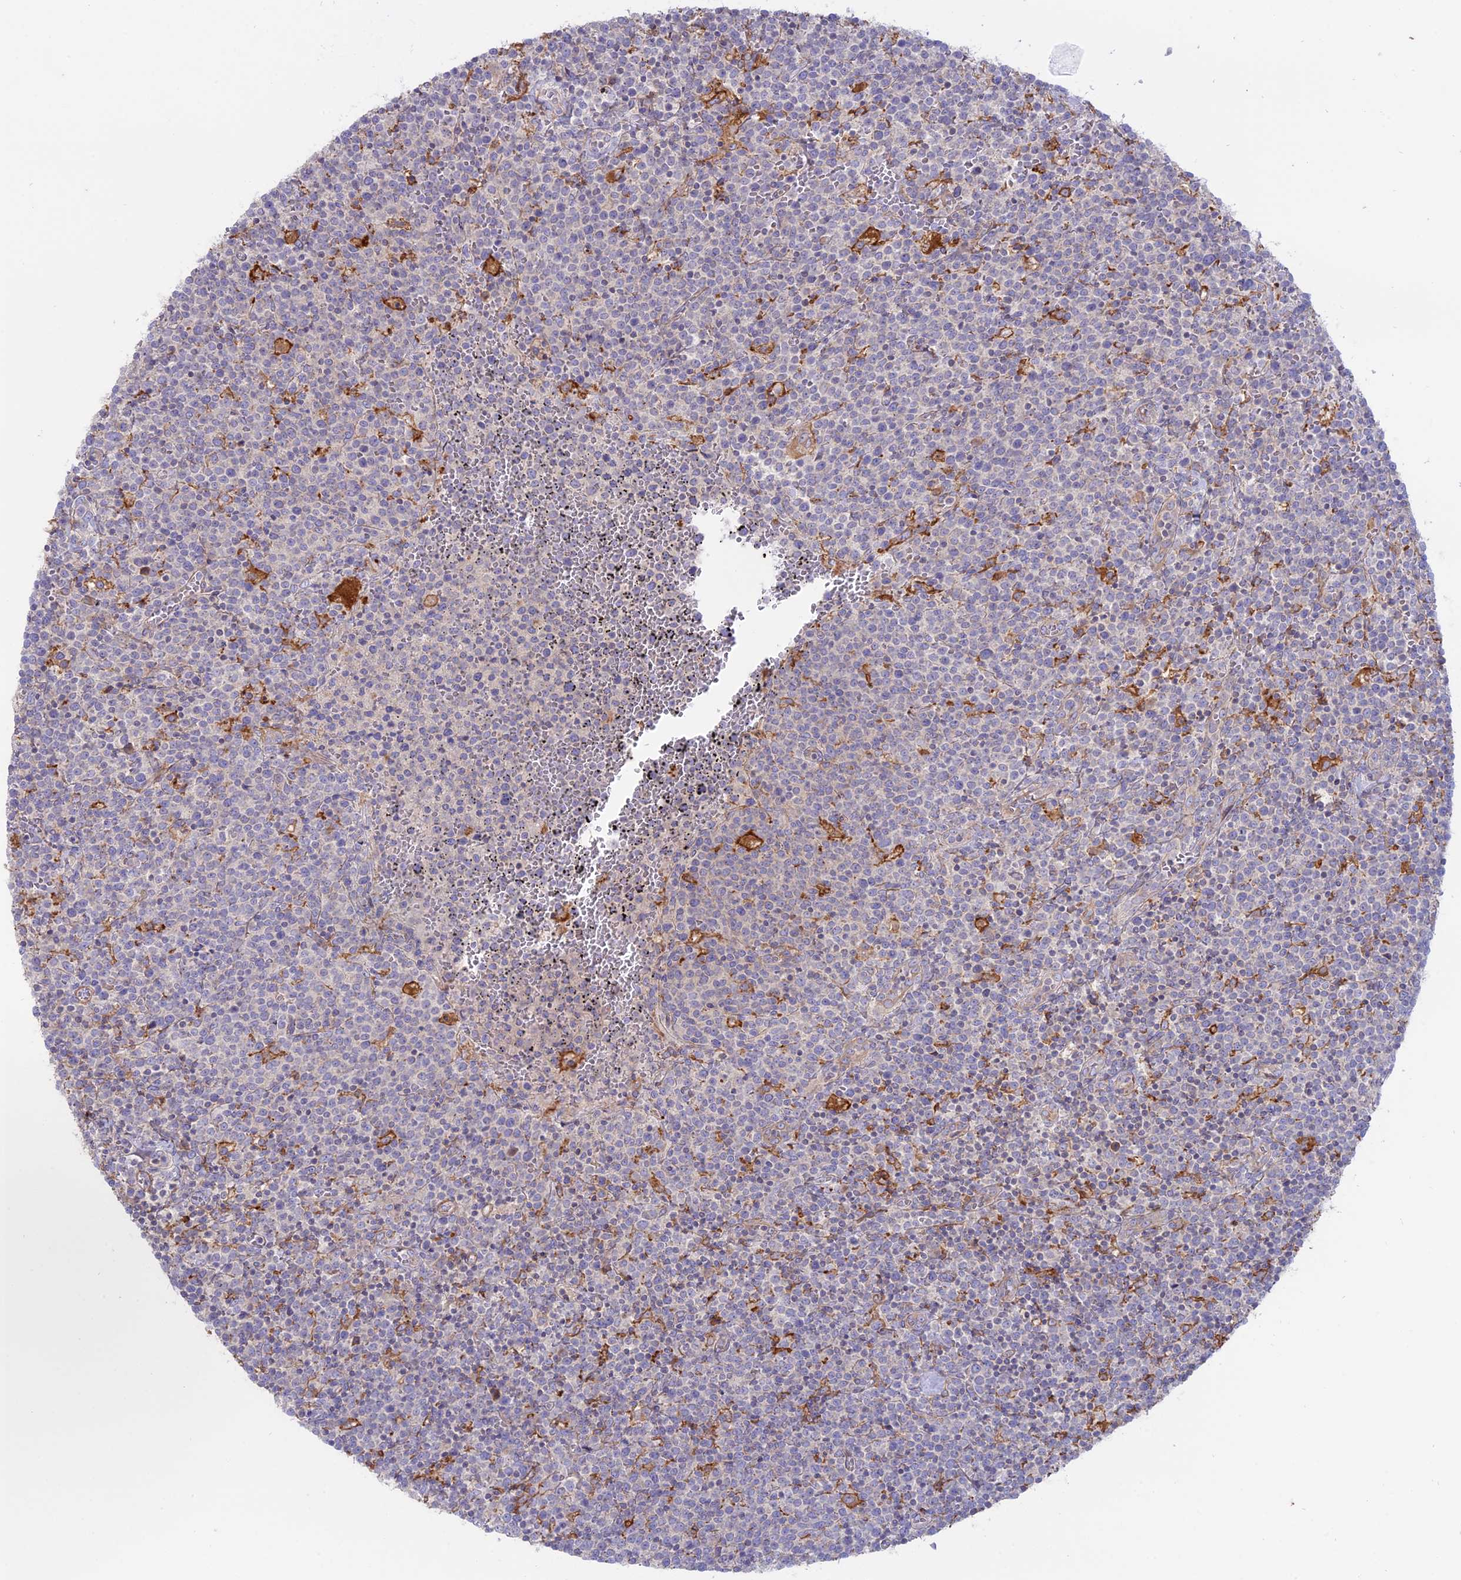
{"staining": {"intensity": "negative", "quantity": "none", "location": "none"}, "tissue": "lymphoma", "cell_type": "Tumor cells", "image_type": "cancer", "snomed": [{"axis": "morphology", "description": "Malignant lymphoma, non-Hodgkin's type, High grade"}, {"axis": "topography", "description": "Lymph node"}], "caption": "Human lymphoma stained for a protein using IHC shows no expression in tumor cells.", "gene": "MYO5B", "patient": {"sex": "male", "age": 61}}